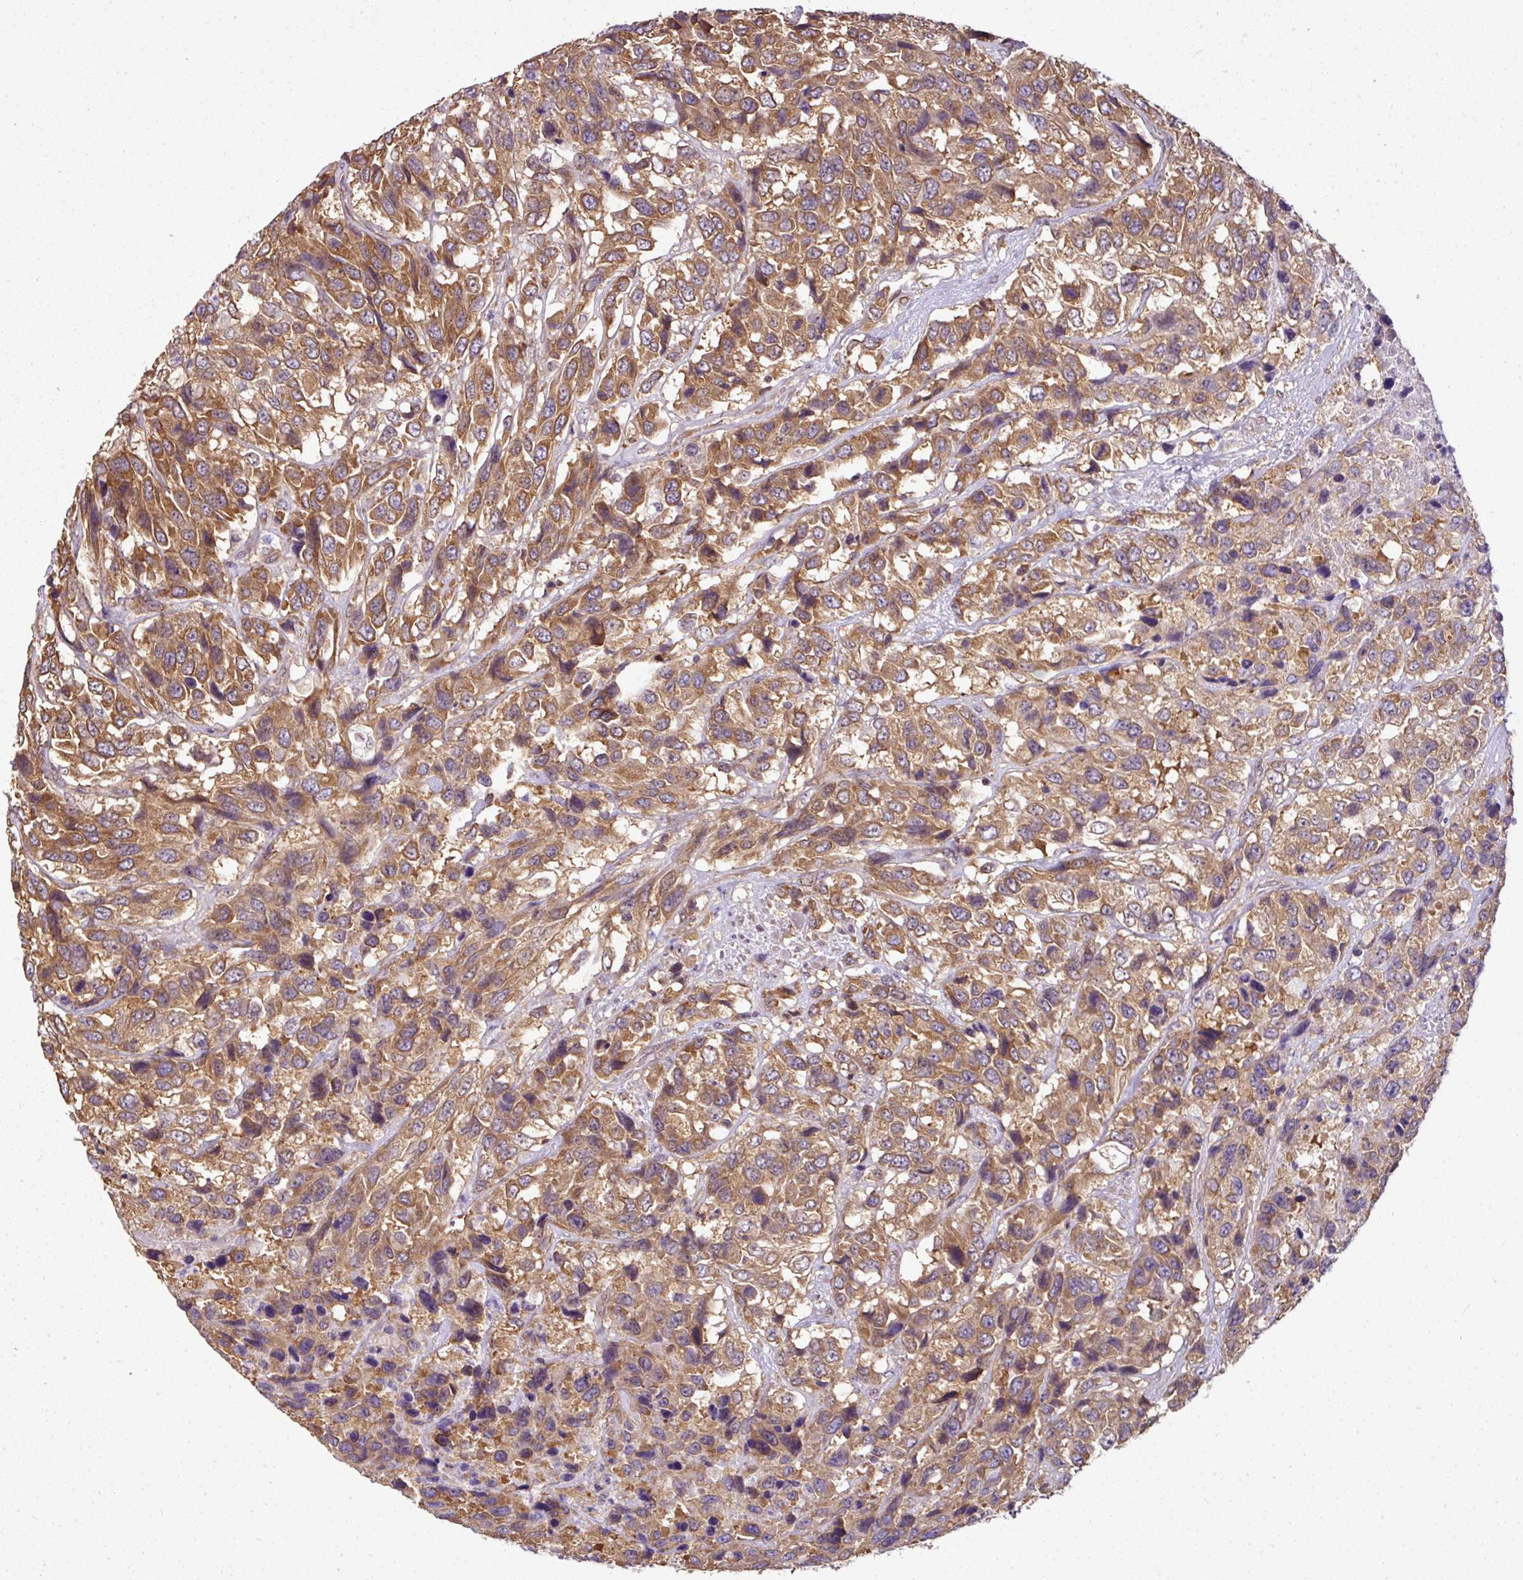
{"staining": {"intensity": "moderate", "quantity": ">75%", "location": "cytoplasmic/membranous"}, "tissue": "urothelial cancer", "cell_type": "Tumor cells", "image_type": "cancer", "snomed": [{"axis": "morphology", "description": "Urothelial carcinoma, High grade"}, {"axis": "topography", "description": "Urinary bladder"}], "caption": "The histopathology image displays immunohistochemical staining of urothelial carcinoma (high-grade). There is moderate cytoplasmic/membranous staining is present in about >75% of tumor cells.", "gene": "RBM4B", "patient": {"sex": "female", "age": 70}}